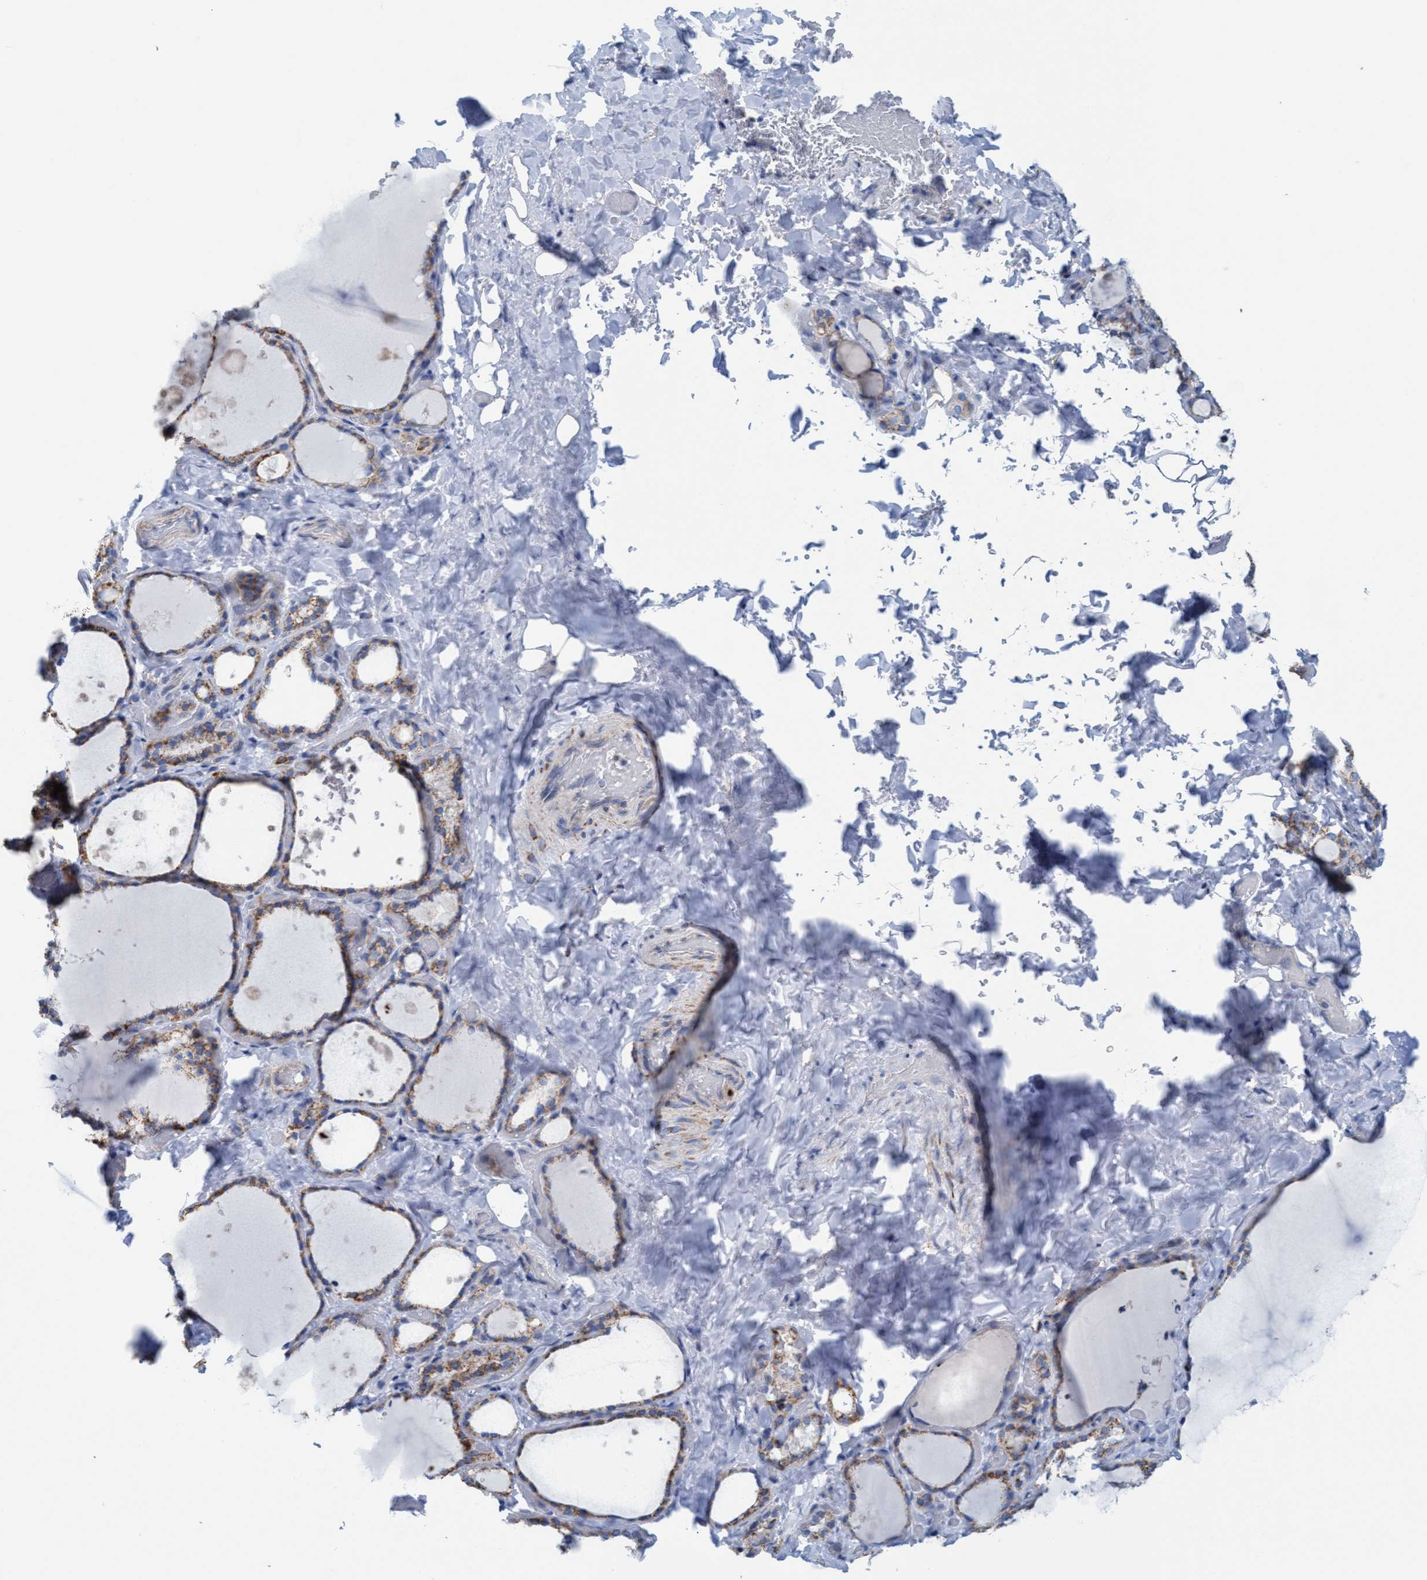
{"staining": {"intensity": "moderate", "quantity": ">75%", "location": "cytoplasmic/membranous"}, "tissue": "thyroid gland", "cell_type": "Glandular cells", "image_type": "normal", "snomed": [{"axis": "morphology", "description": "Normal tissue, NOS"}, {"axis": "topography", "description": "Thyroid gland"}], "caption": "An immunohistochemistry histopathology image of normal tissue is shown. Protein staining in brown highlights moderate cytoplasmic/membranous positivity in thyroid gland within glandular cells.", "gene": "GGA3", "patient": {"sex": "female", "age": 44}}